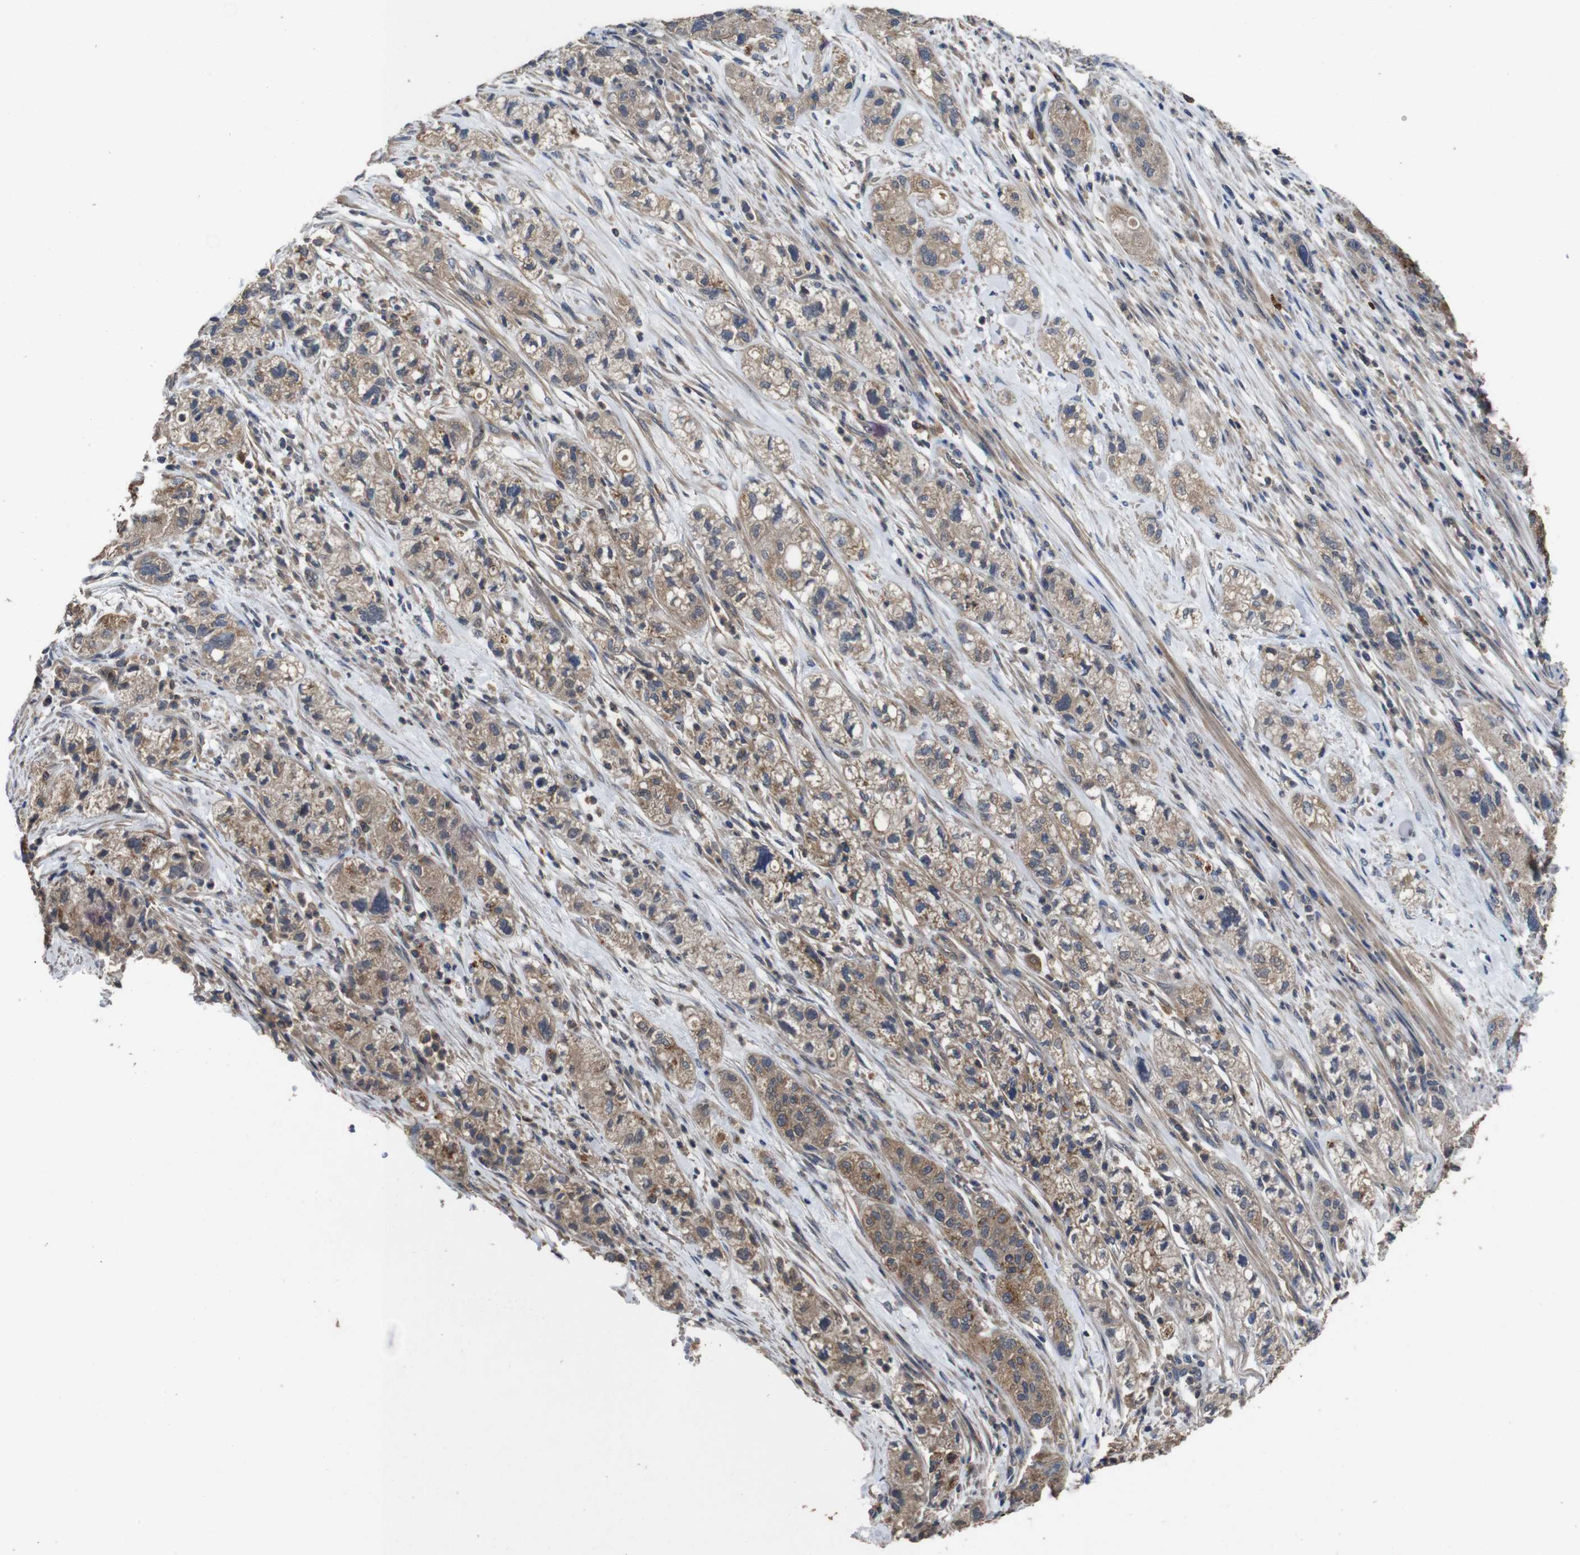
{"staining": {"intensity": "moderate", "quantity": ">75%", "location": "cytoplasmic/membranous"}, "tissue": "pancreatic cancer", "cell_type": "Tumor cells", "image_type": "cancer", "snomed": [{"axis": "morphology", "description": "Adenocarcinoma, NOS"}, {"axis": "topography", "description": "Pancreas"}], "caption": "Immunohistochemistry (IHC) (DAB) staining of human pancreatic cancer shows moderate cytoplasmic/membranous protein positivity in about >75% of tumor cells.", "gene": "GLIPR1", "patient": {"sex": "female", "age": 78}}